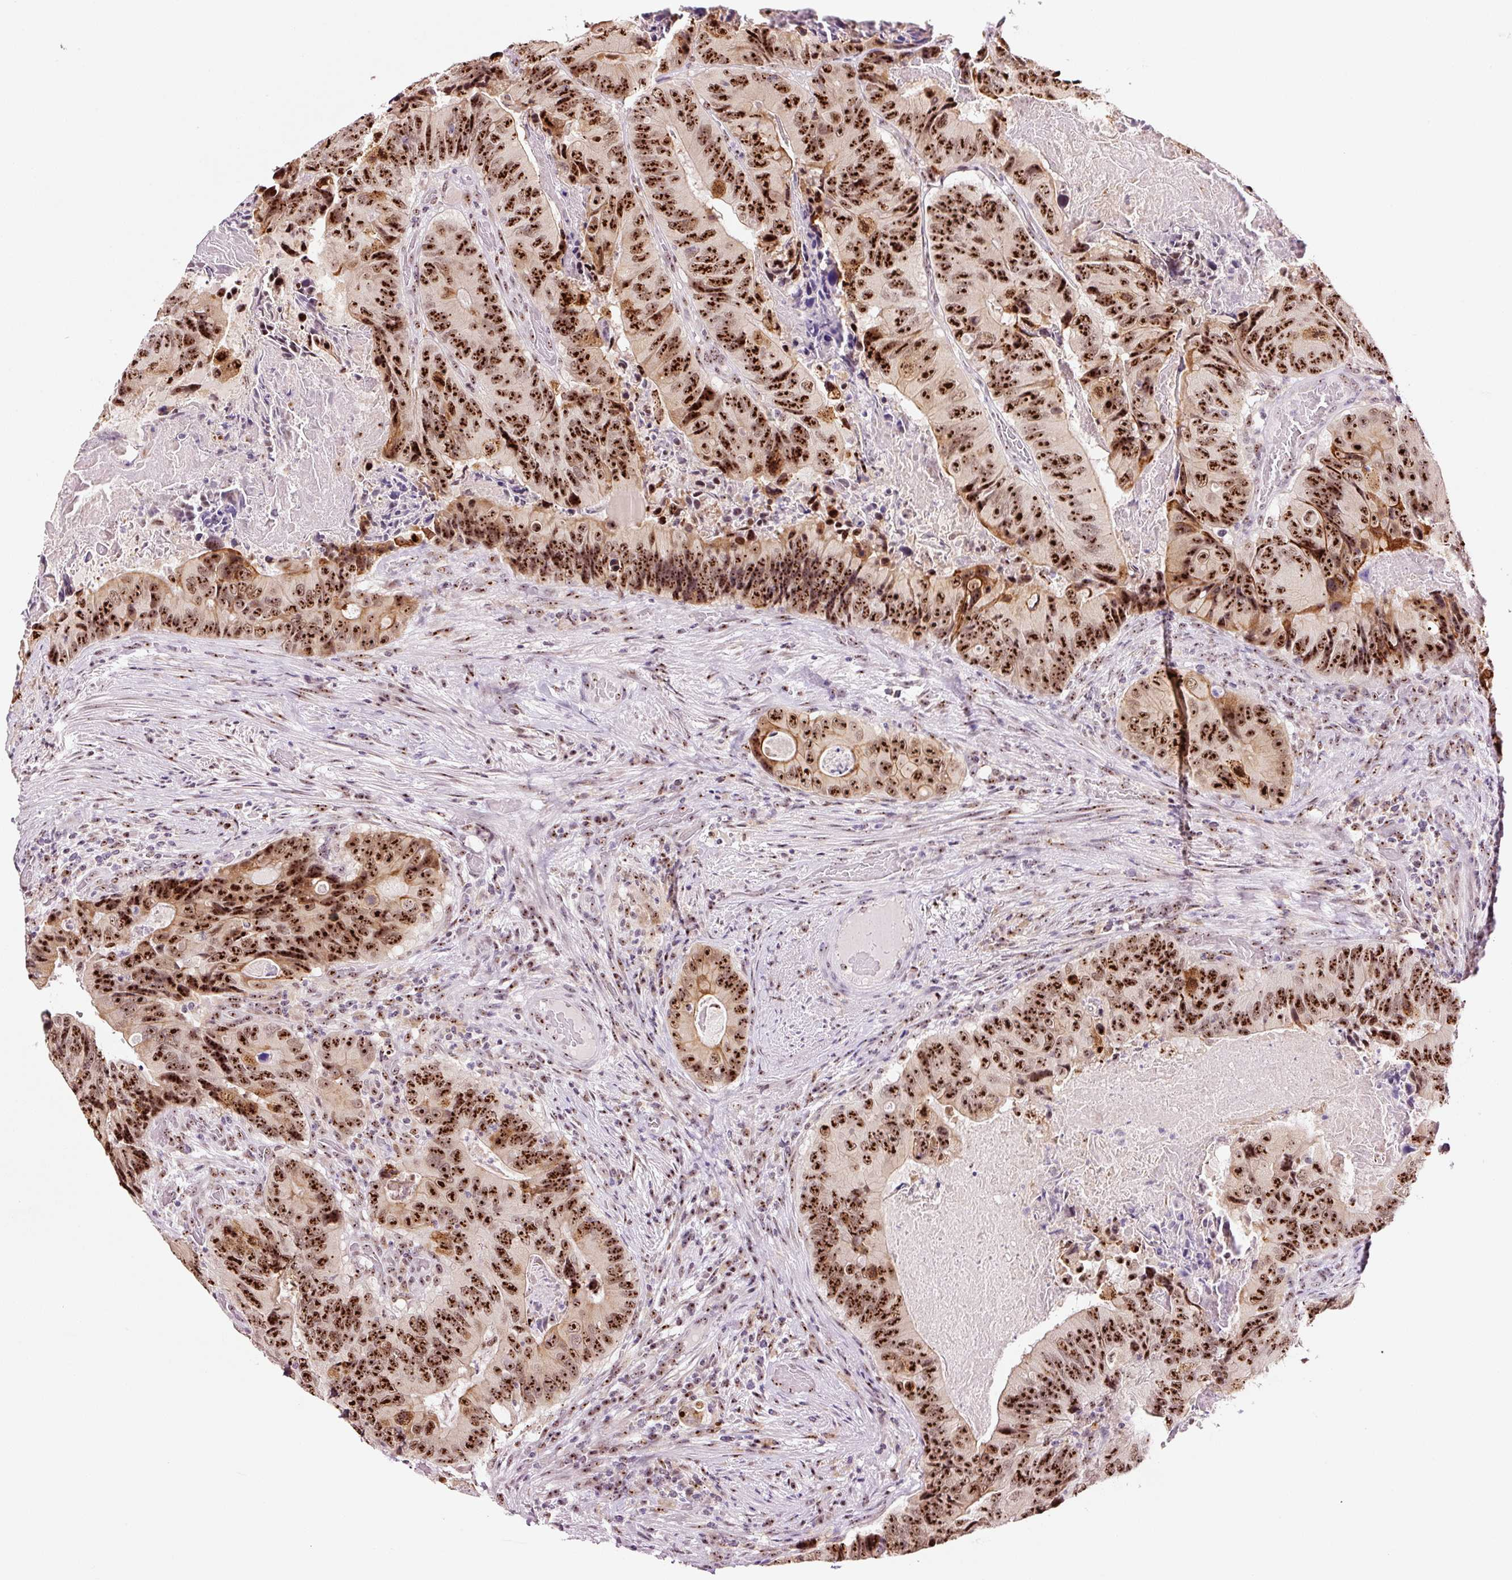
{"staining": {"intensity": "moderate", "quantity": ">75%", "location": "cytoplasmic/membranous,nuclear"}, "tissue": "colorectal cancer", "cell_type": "Tumor cells", "image_type": "cancer", "snomed": [{"axis": "morphology", "description": "Adenocarcinoma, NOS"}, {"axis": "topography", "description": "Colon"}], "caption": "Colorectal cancer (adenocarcinoma) stained with DAB (3,3'-diaminobenzidine) immunohistochemistry demonstrates medium levels of moderate cytoplasmic/membranous and nuclear staining in about >75% of tumor cells.", "gene": "GNL3", "patient": {"sex": "male", "age": 84}}